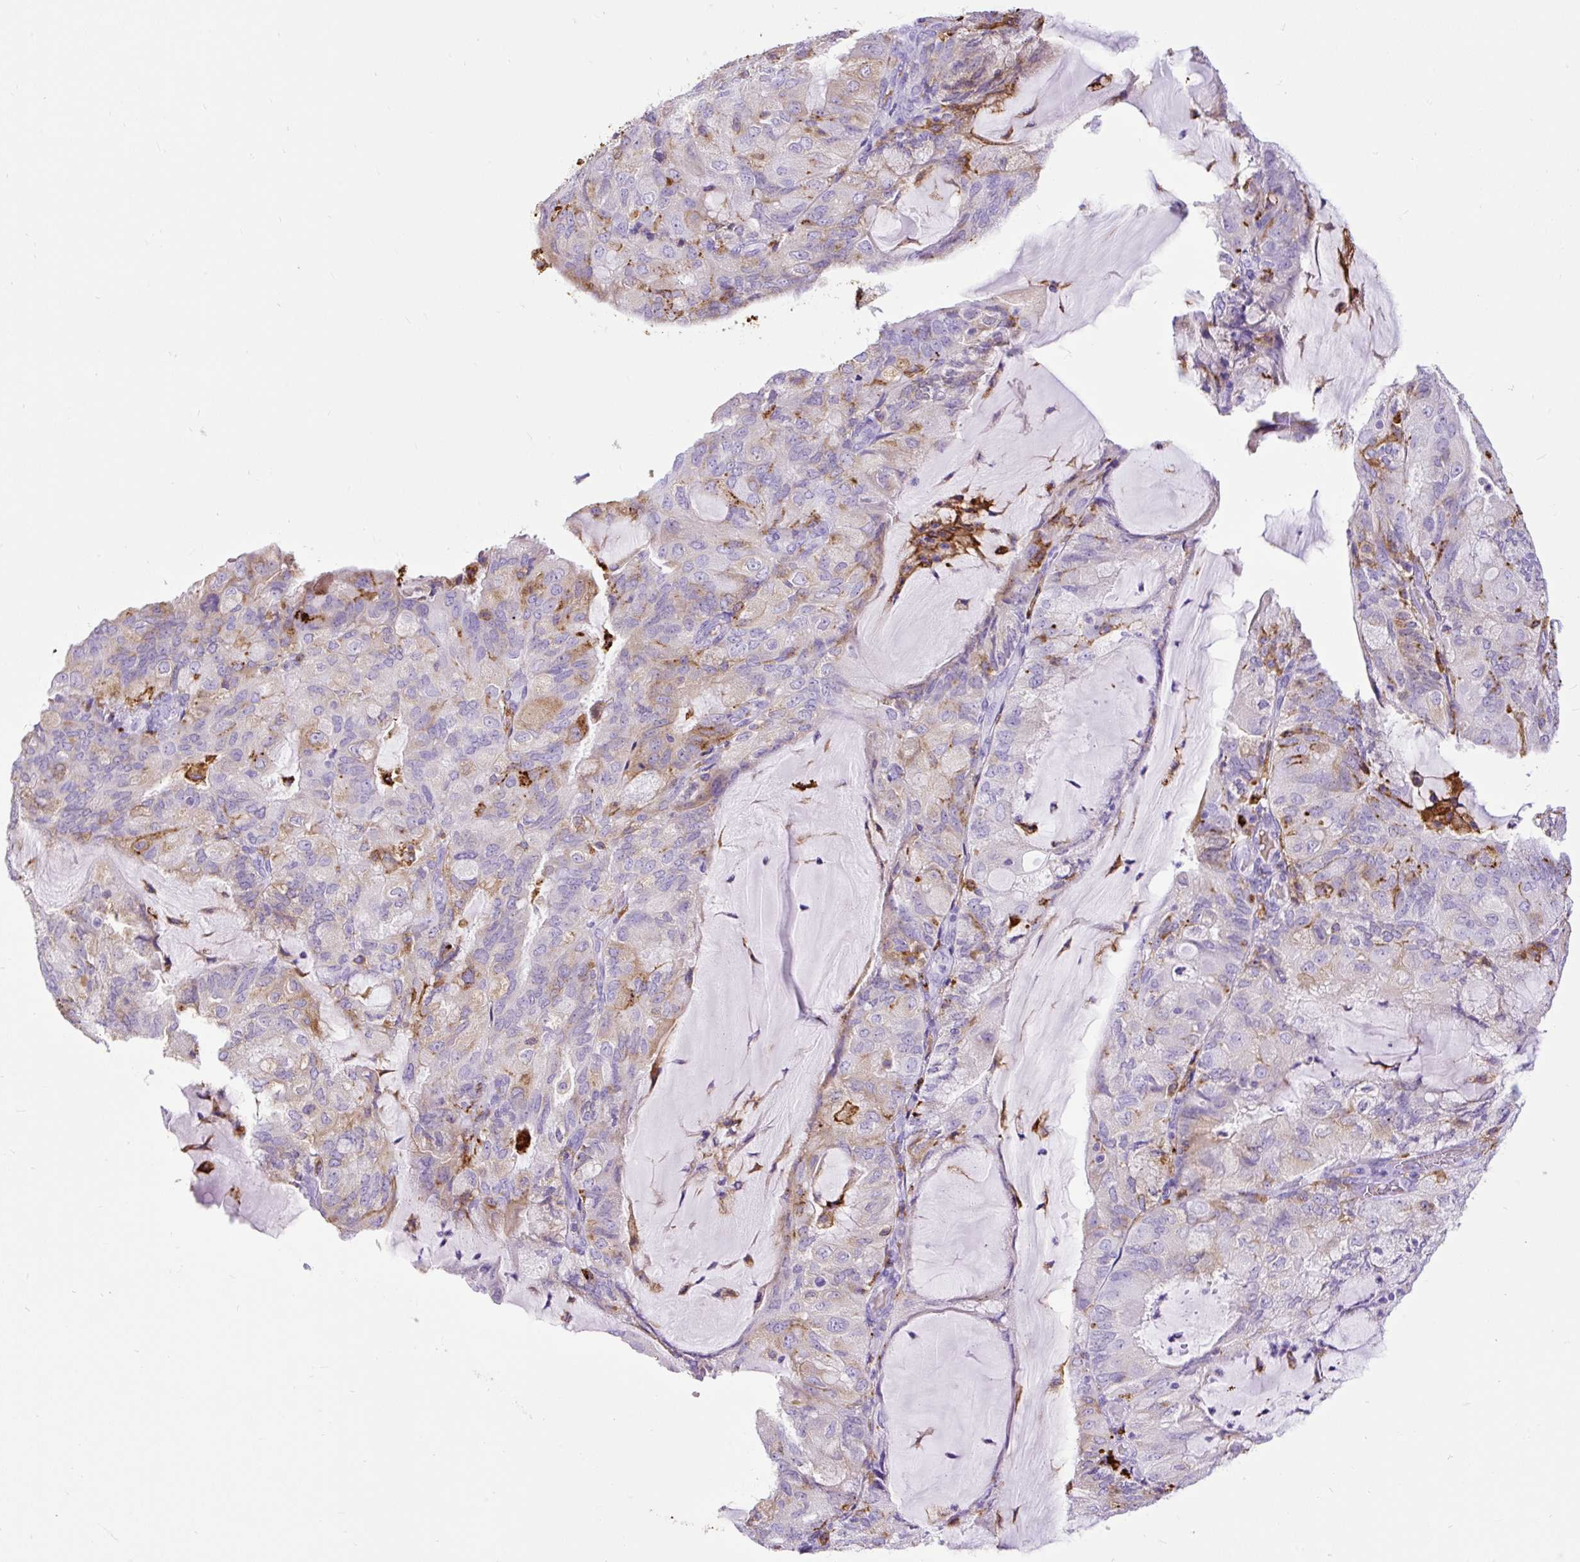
{"staining": {"intensity": "moderate", "quantity": "<25%", "location": "cytoplasmic/membranous"}, "tissue": "endometrial cancer", "cell_type": "Tumor cells", "image_type": "cancer", "snomed": [{"axis": "morphology", "description": "Adenocarcinoma, NOS"}, {"axis": "topography", "description": "Endometrium"}], "caption": "DAB immunohistochemical staining of adenocarcinoma (endometrial) demonstrates moderate cytoplasmic/membranous protein positivity in about <25% of tumor cells.", "gene": "HLA-DRA", "patient": {"sex": "female", "age": 81}}